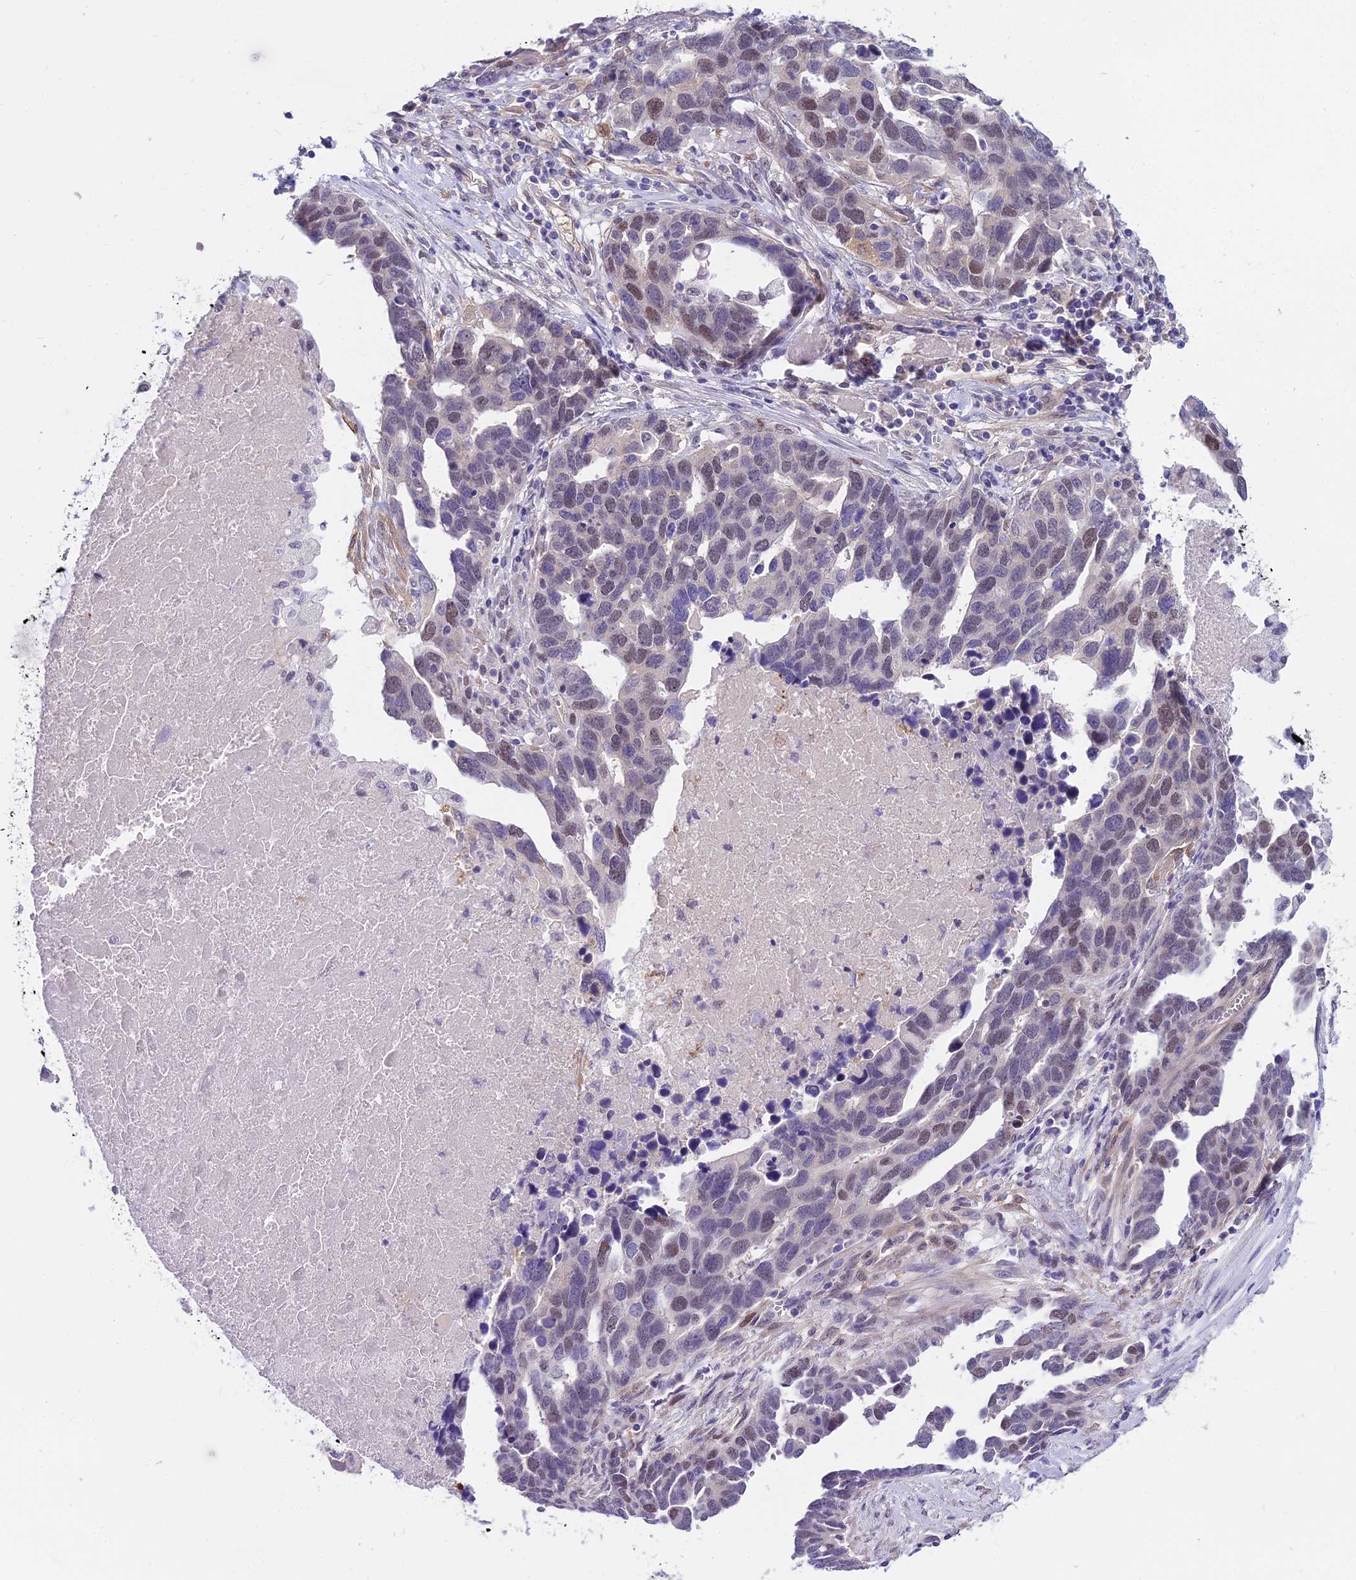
{"staining": {"intensity": "weak", "quantity": "25%-75%", "location": "nuclear"}, "tissue": "ovarian cancer", "cell_type": "Tumor cells", "image_type": "cancer", "snomed": [{"axis": "morphology", "description": "Cystadenocarcinoma, serous, NOS"}, {"axis": "topography", "description": "Ovary"}], "caption": "High-power microscopy captured an immunohistochemistry (IHC) image of ovarian cancer, revealing weak nuclear expression in about 25%-75% of tumor cells. (brown staining indicates protein expression, while blue staining denotes nuclei).", "gene": "MAT2A", "patient": {"sex": "female", "age": 54}}